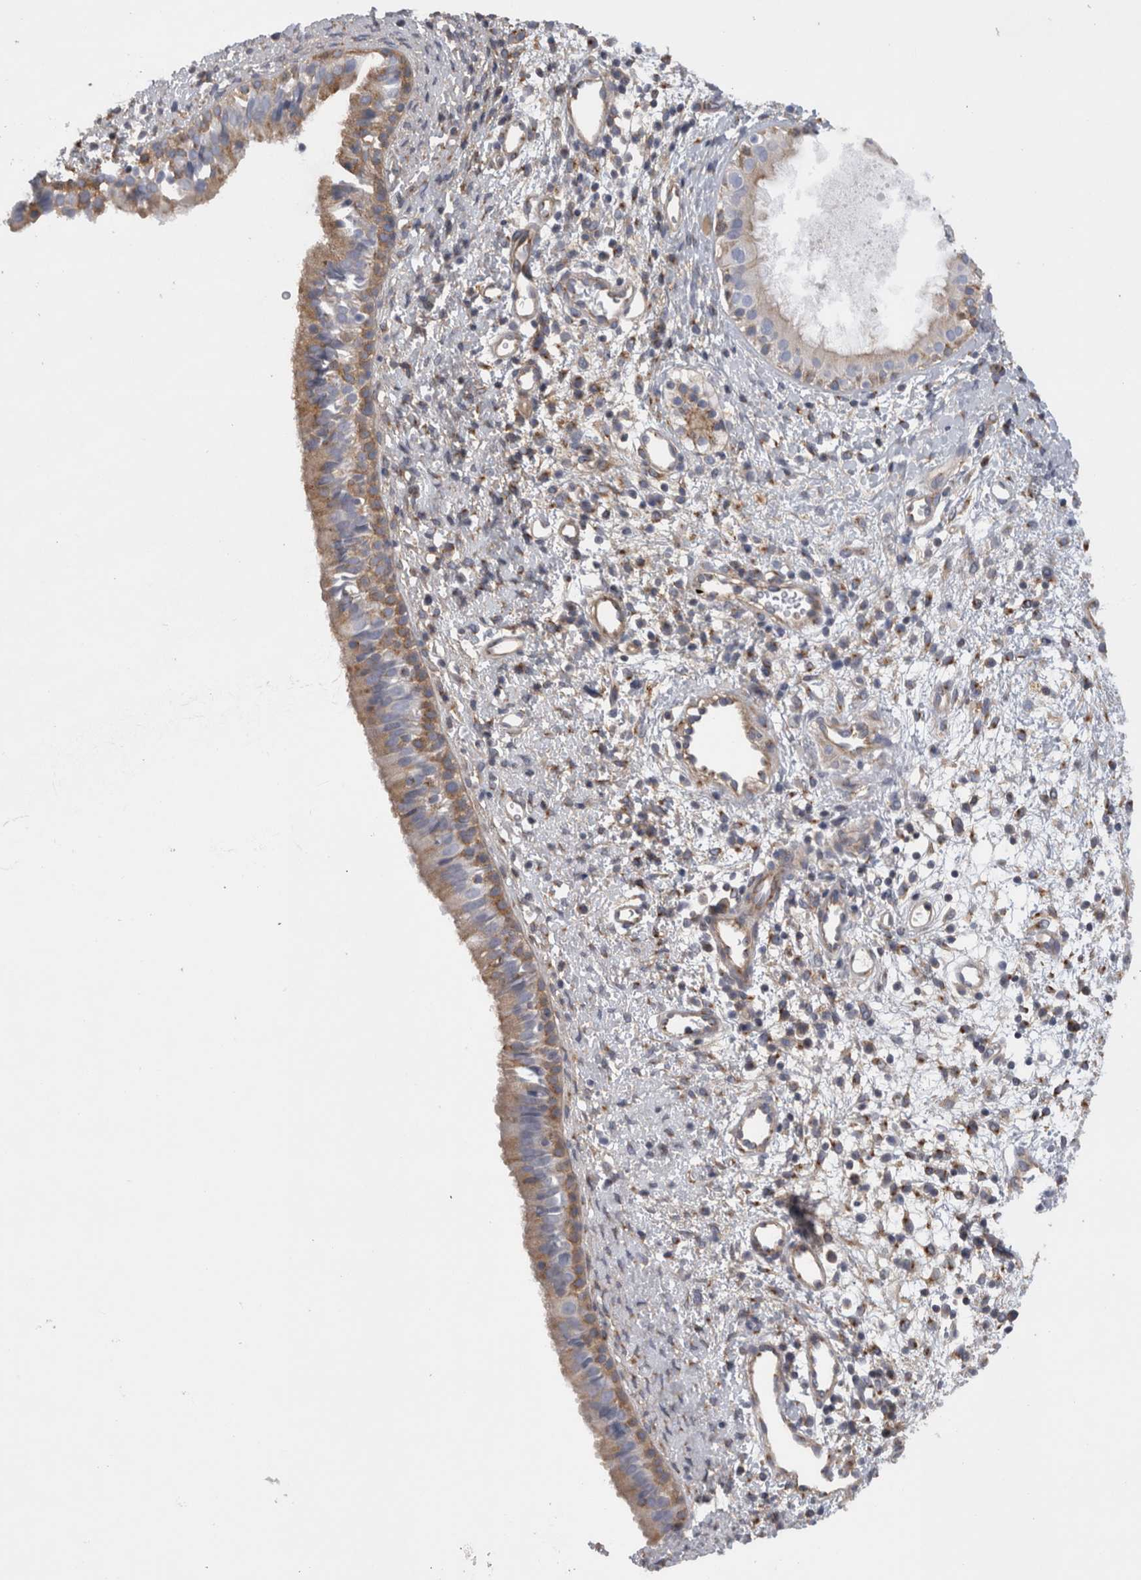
{"staining": {"intensity": "moderate", "quantity": "25%-75%", "location": "cytoplasmic/membranous"}, "tissue": "nasopharynx", "cell_type": "Respiratory epithelial cells", "image_type": "normal", "snomed": [{"axis": "morphology", "description": "Normal tissue, NOS"}, {"axis": "topography", "description": "Nasopharynx"}], "caption": "Immunohistochemical staining of normal nasopharynx reveals moderate cytoplasmic/membranous protein positivity in about 25%-75% of respiratory epithelial cells. (Stains: DAB (3,3'-diaminobenzidine) in brown, nuclei in blue, Microscopy: brightfield microscopy at high magnification).", "gene": "ATXN3L", "patient": {"sex": "male", "age": 22}}